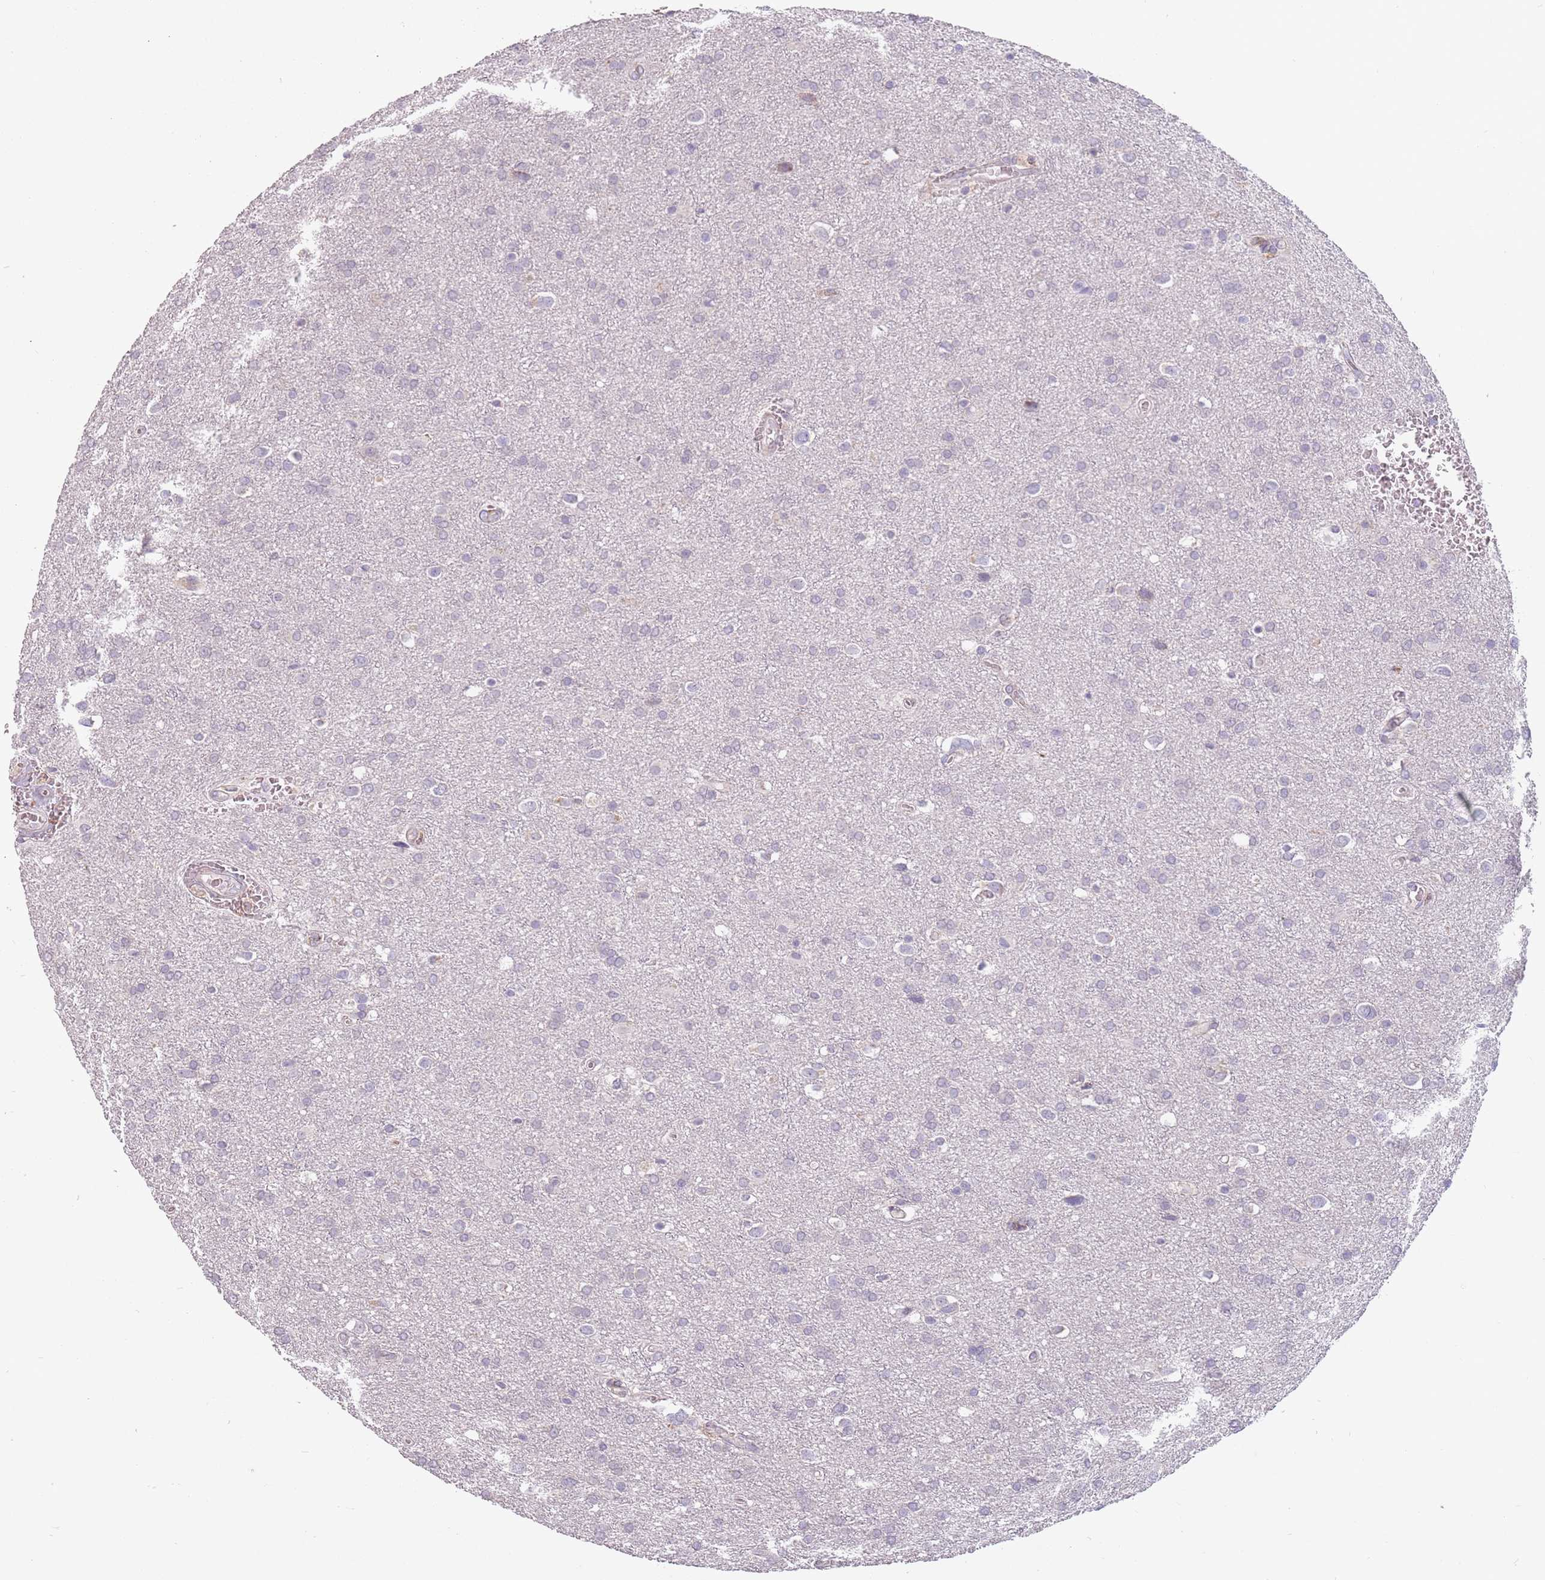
{"staining": {"intensity": "negative", "quantity": "none", "location": "none"}, "tissue": "glioma", "cell_type": "Tumor cells", "image_type": "cancer", "snomed": [{"axis": "morphology", "description": "Glioma, malignant, Low grade"}, {"axis": "topography", "description": "Brain"}], "caption": "Protein analysis of glioma exhibits no significant staining in tumor cells.", "gene": "RPS9", "patient": {"sex": "female", "age": 32}}